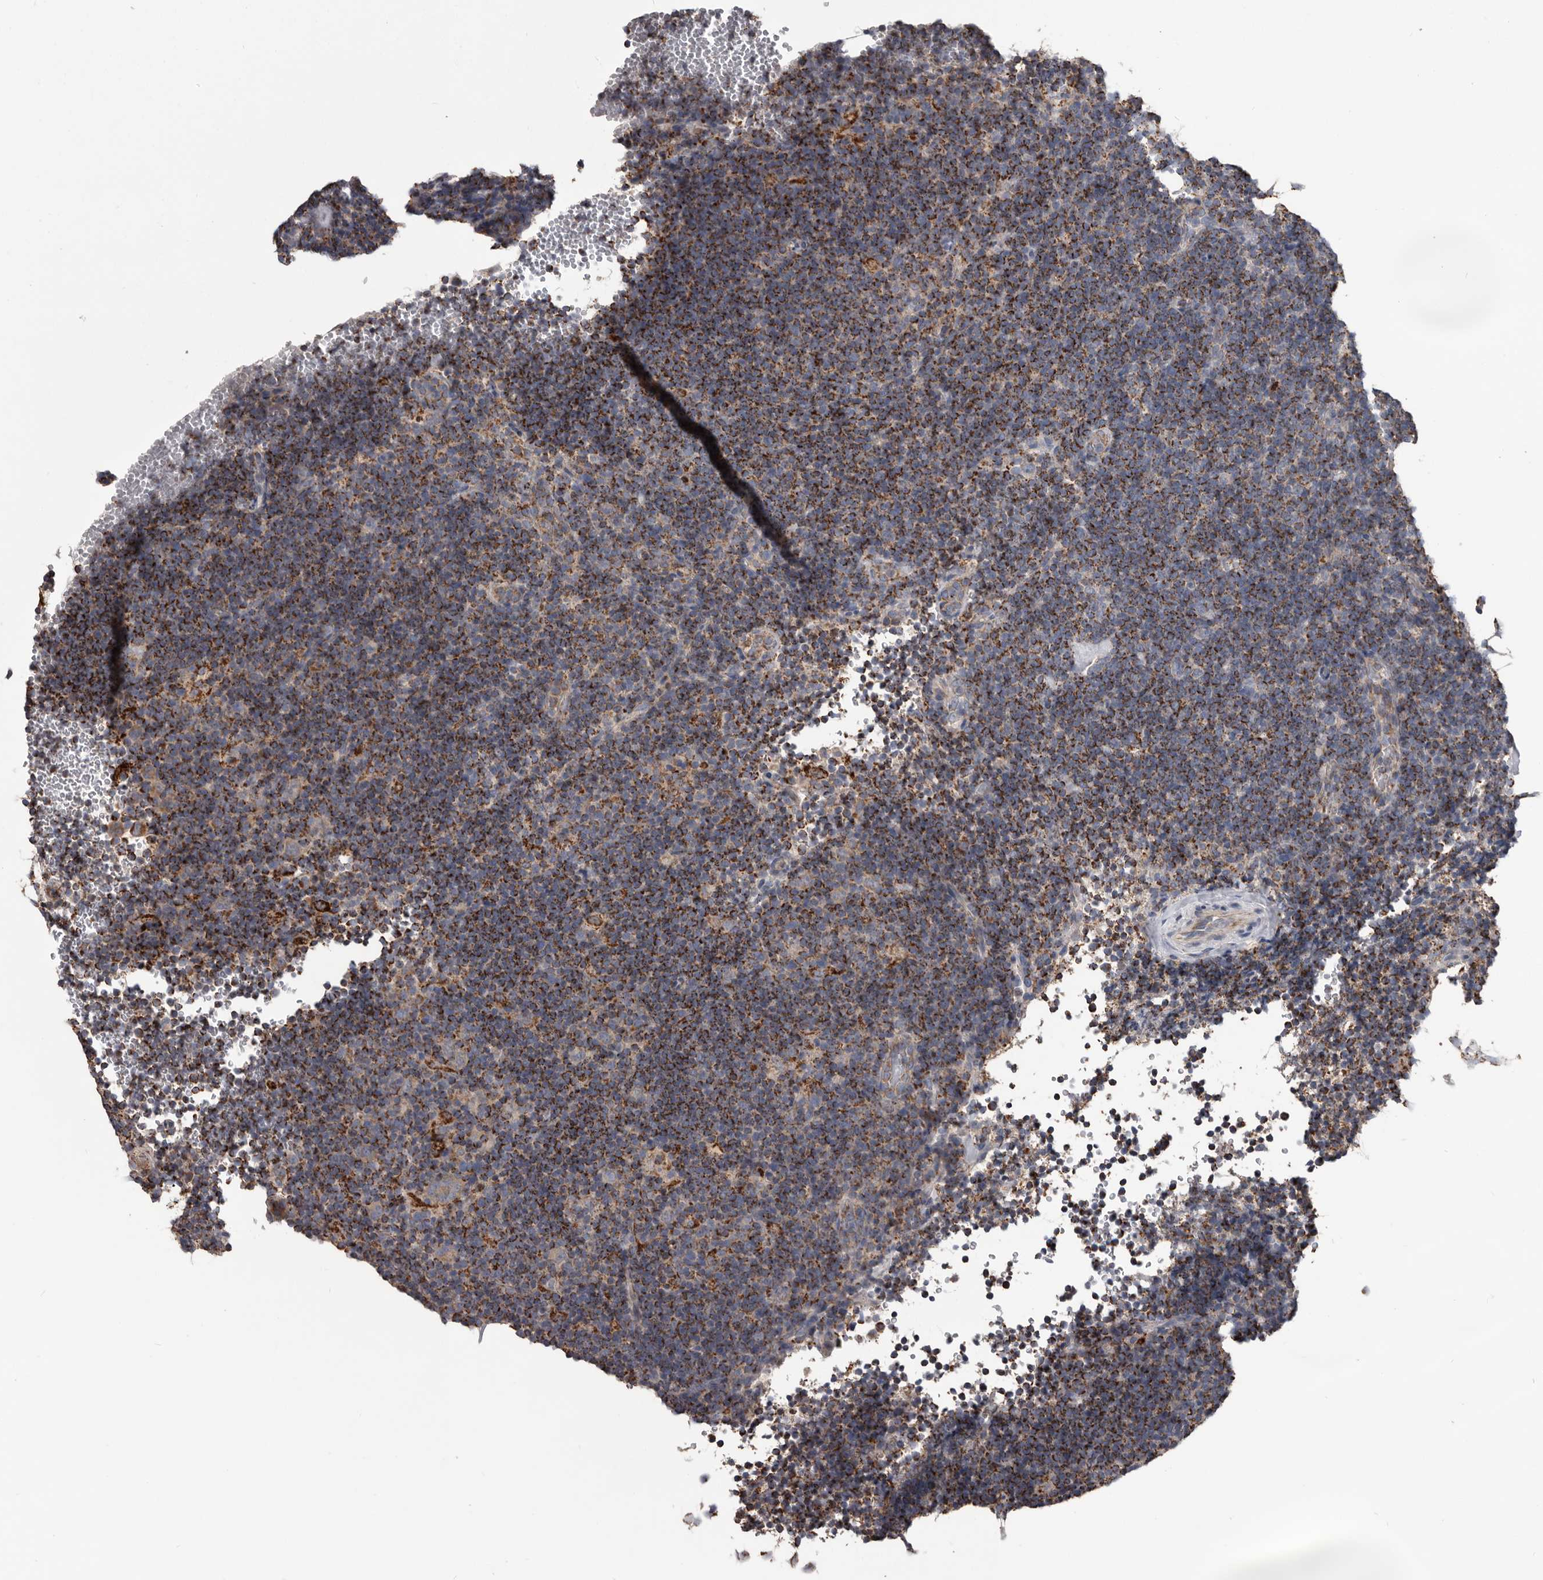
{"staining": {"intensity": "moderate", "quantity": ">75%", "location": "cytoplasmic/membranous"}, "tissue": "lymphoma", "cell_type": "Tumor cells", "image_type": "cancer", "snomed": [{"axis": "morphology", "description": "Hodgkin's disease, NOS"}, {"axis": "topography", "description": "Lymph node"}], "caption": "Human Hodgkin's disease stained with a protein marker reveals moderate staining in tumor cells.", "gene": "ALDH5A1", "patient": {"sex": "female", "age": 57}}